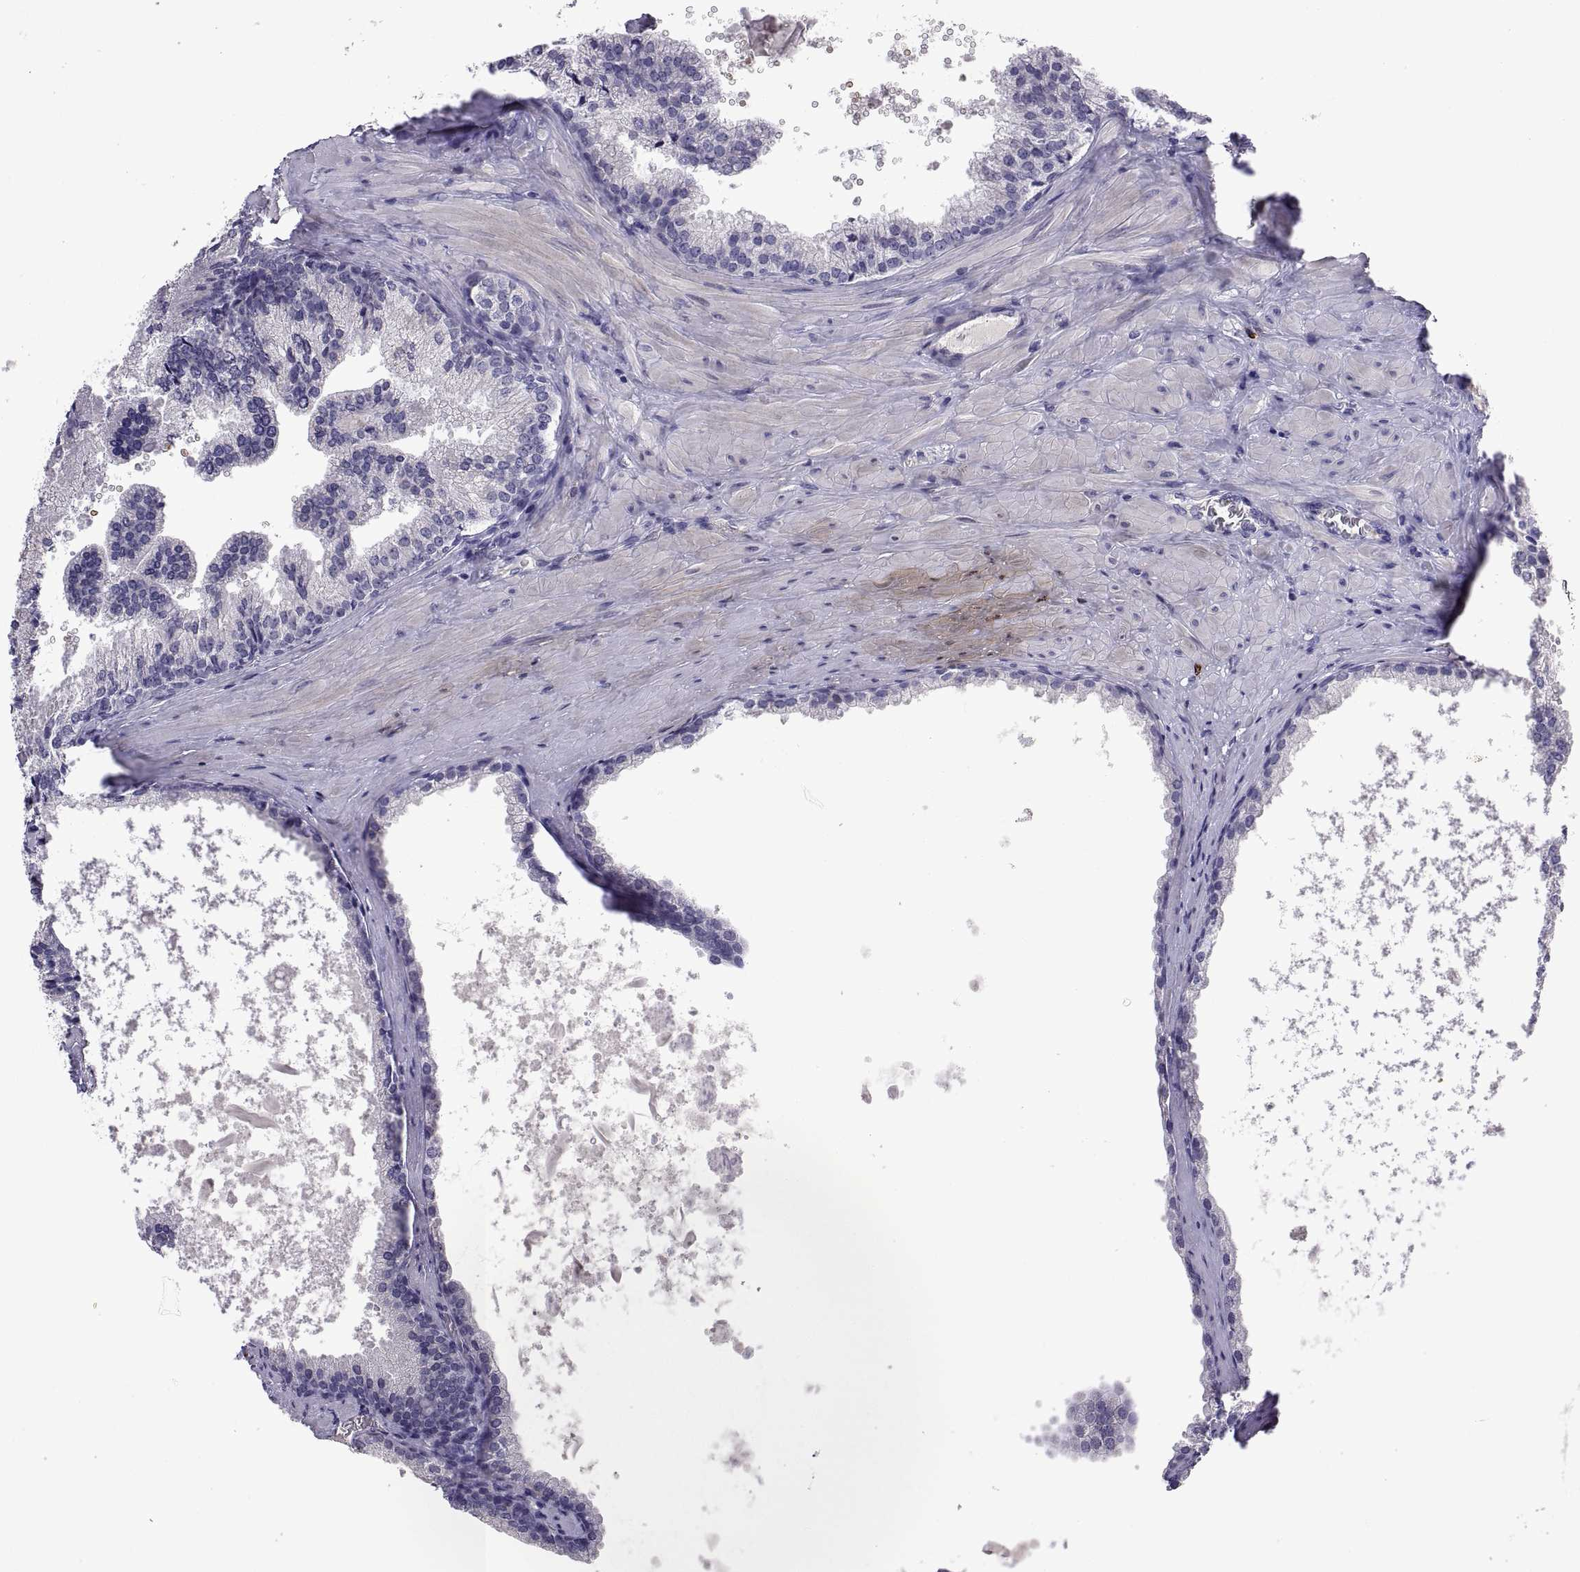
{"staining": {"intensity": "negative", "quantity": "none", "location": "none"}, "tissue": "prostate cancer", "cell_type": "Tumor cells", "image_type": "cancer", "snomed": [{"axis": "morphology", "description": "Adenocarcinoma, Low grade"}, {"axis": "topography", "description": "Prostate"}], "caption": "Tumor cells are negative for brown protein staining in prostate cancer. (DAB (3,3'-diaminobenzidine) immunohistochemistry (IHC), high magnification).", "gene": "MS4A1", "patient": {"sex": "male", "age": 56}}